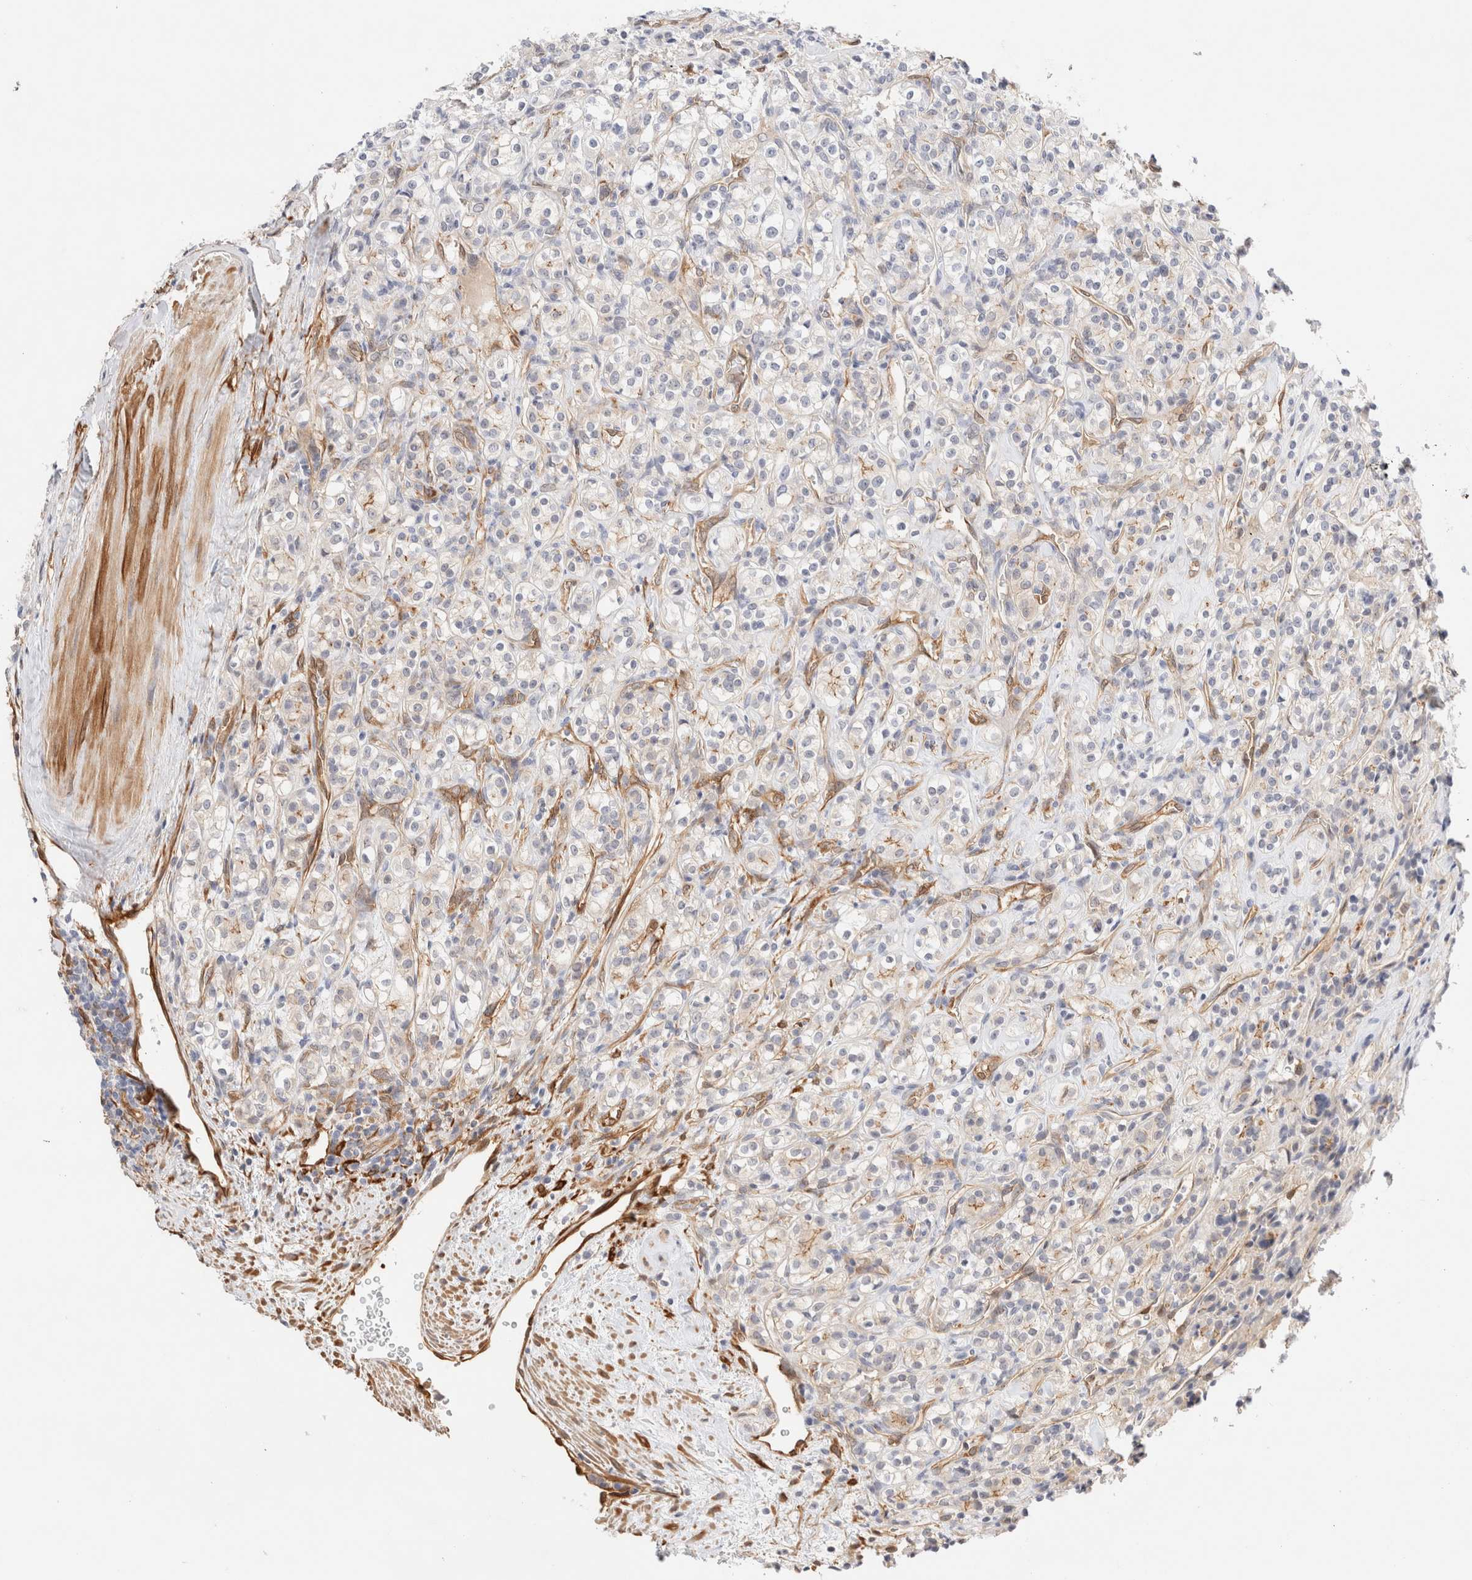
{"staining": {"intensity": "weak", "quantity": "<25%", "location": "cytoplasmic/membranous"}, "tissue": "renal cancer", "cell_type": "Tumor cells", "image_type": "cancer", "snomed": [{"axis": "morphology", "description": "Adenocarcinoma, NOS"}, {"axis": "topography", "description": "Kidney"}], "caption": "Photomicrograph shows no protein staining in tumor cells of renal cancer (adenocarcinoma) tissue.", "gene": "LMCD1", "patient": {"sex": "male", "age": 77}}